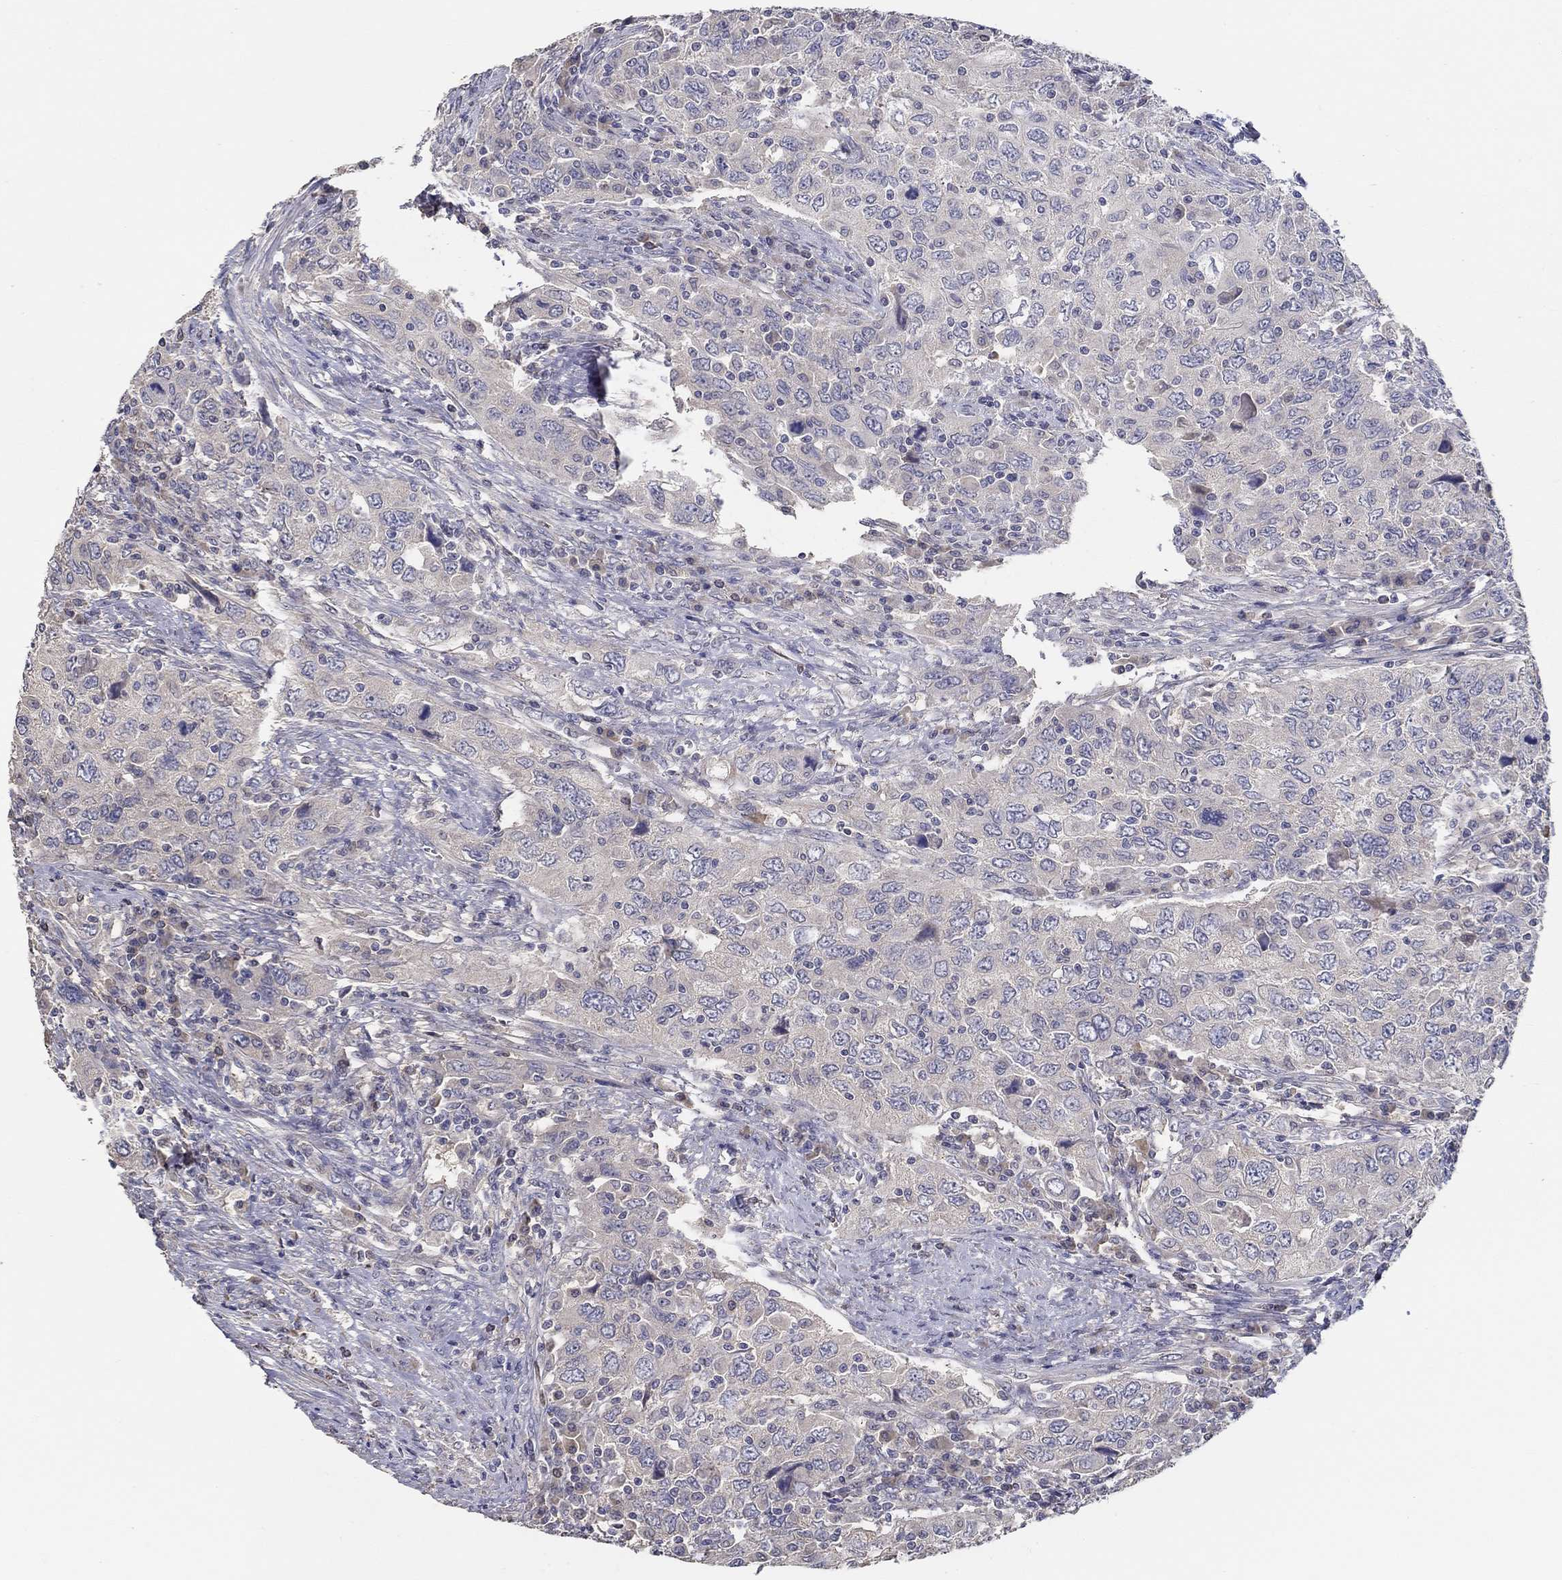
{"staining": {"intensity": "negative", "quantity": "none", "location": "none"}, "tissue": "urothelial cancer", "cell_type": "Tumor cells", "image_type": "cancer", "snomed": [{"axis": "morphology", "description": "Urothelial carcinoma, High grade"}, {"axis": "topography", "description": "Urinary bladder"}], "caption": "Tumor cells show no significant protein expression in urothelial carcinoma (high-grade).", "gene": "DOCK3", "patient": {"sex": "male", "age": 76}}